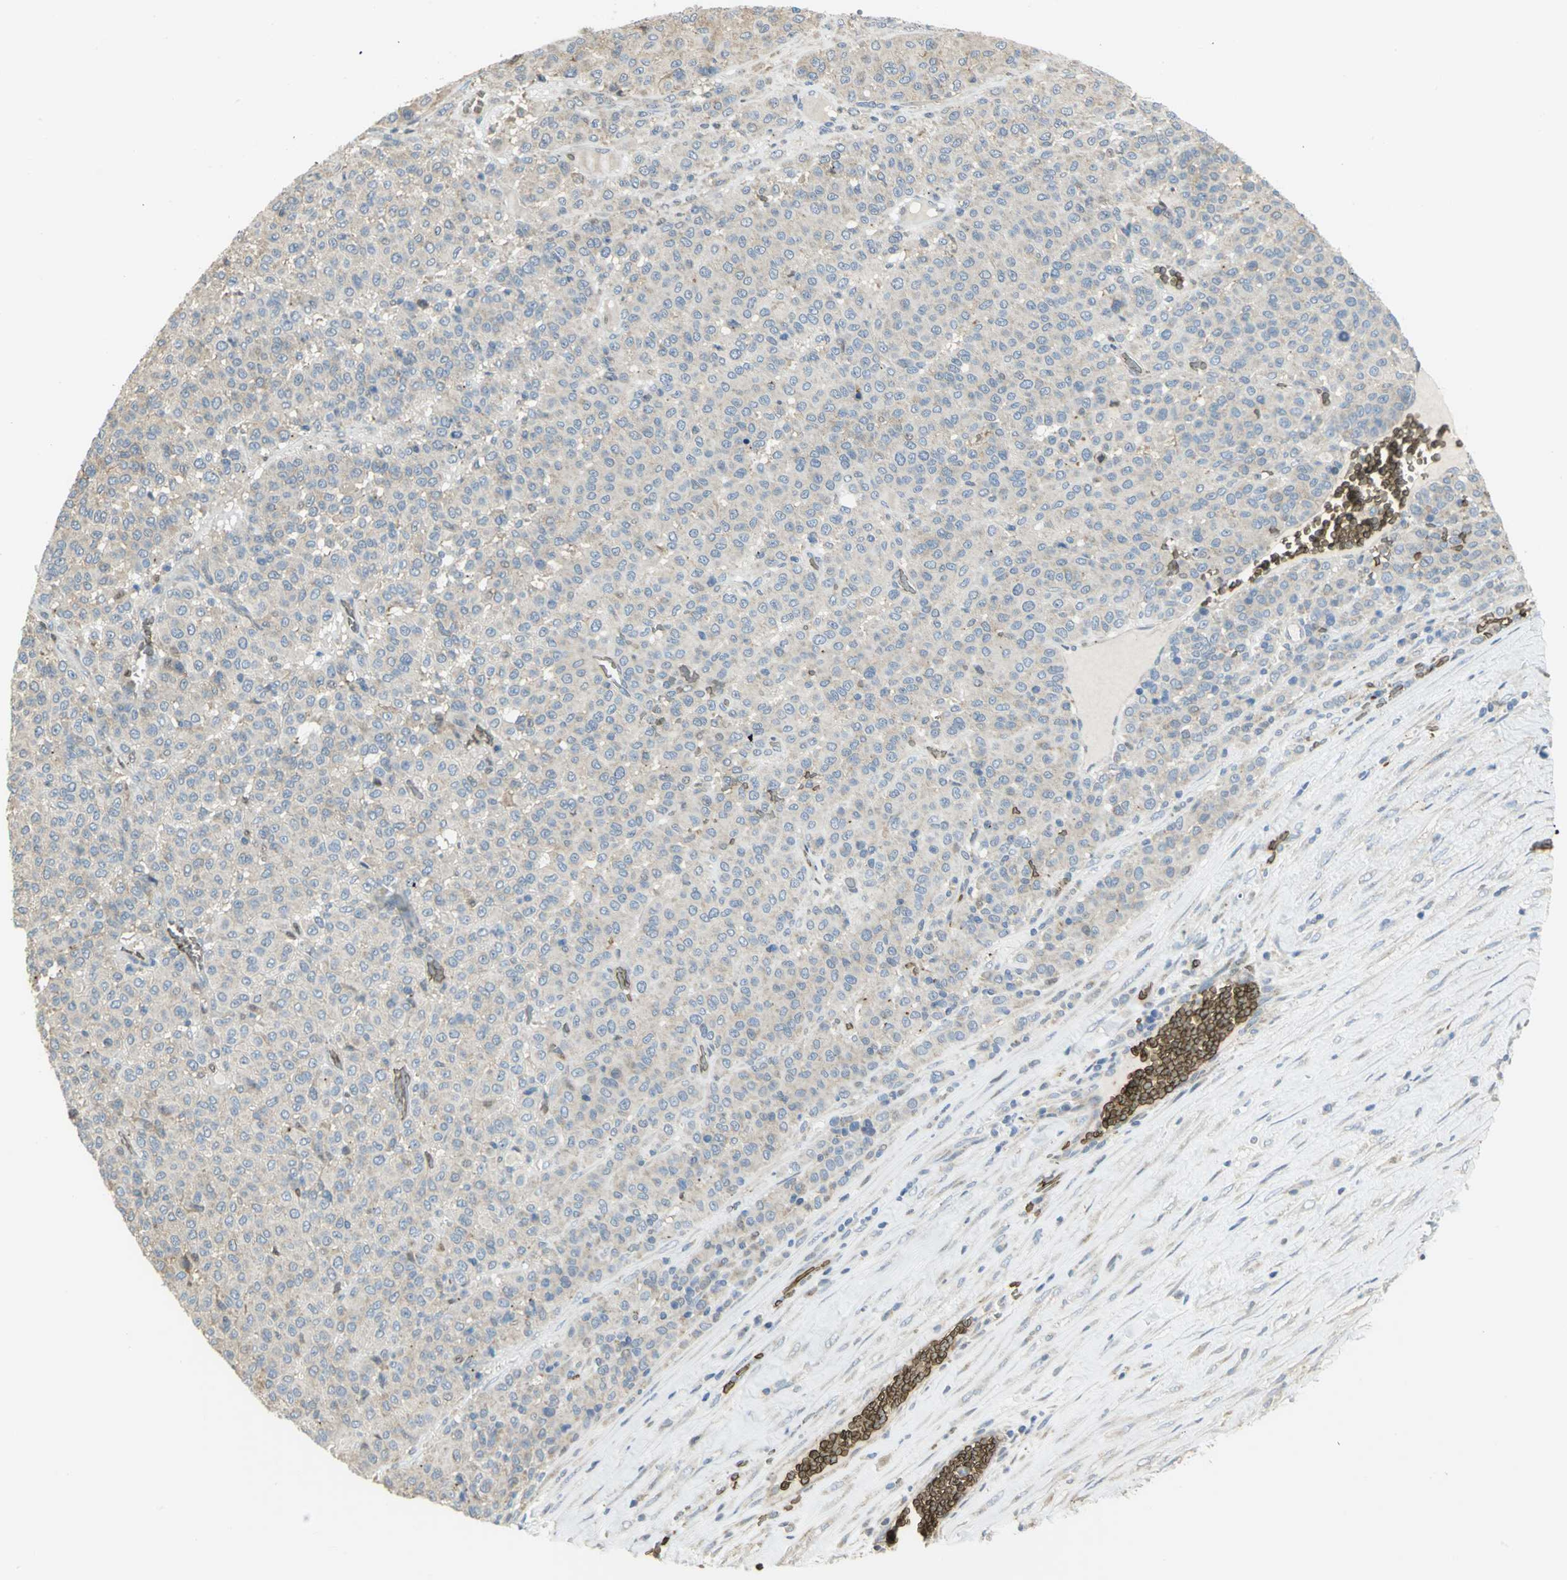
{"staining": {"intensity": "negative", "quantity": "none", "location": "none"}, "tissue": "melanoma", "cell_type": "Tumor cells", "image_type": "cancer", "snomed": [{"axis": "morphology", "description": "Malignant melanoma, Metastatic site"}, {"axis": "topography", "description": "Pancreas"}], "caption": "High magnification brightfield microscopy of malignant melanoma (metastatic site) stained with DAB (brown) and counterstained with hematoxylin (blue): tumor cells show no significant expression.", "gene": "ANK1", "patient": {"sex": "female", "age": 30}}